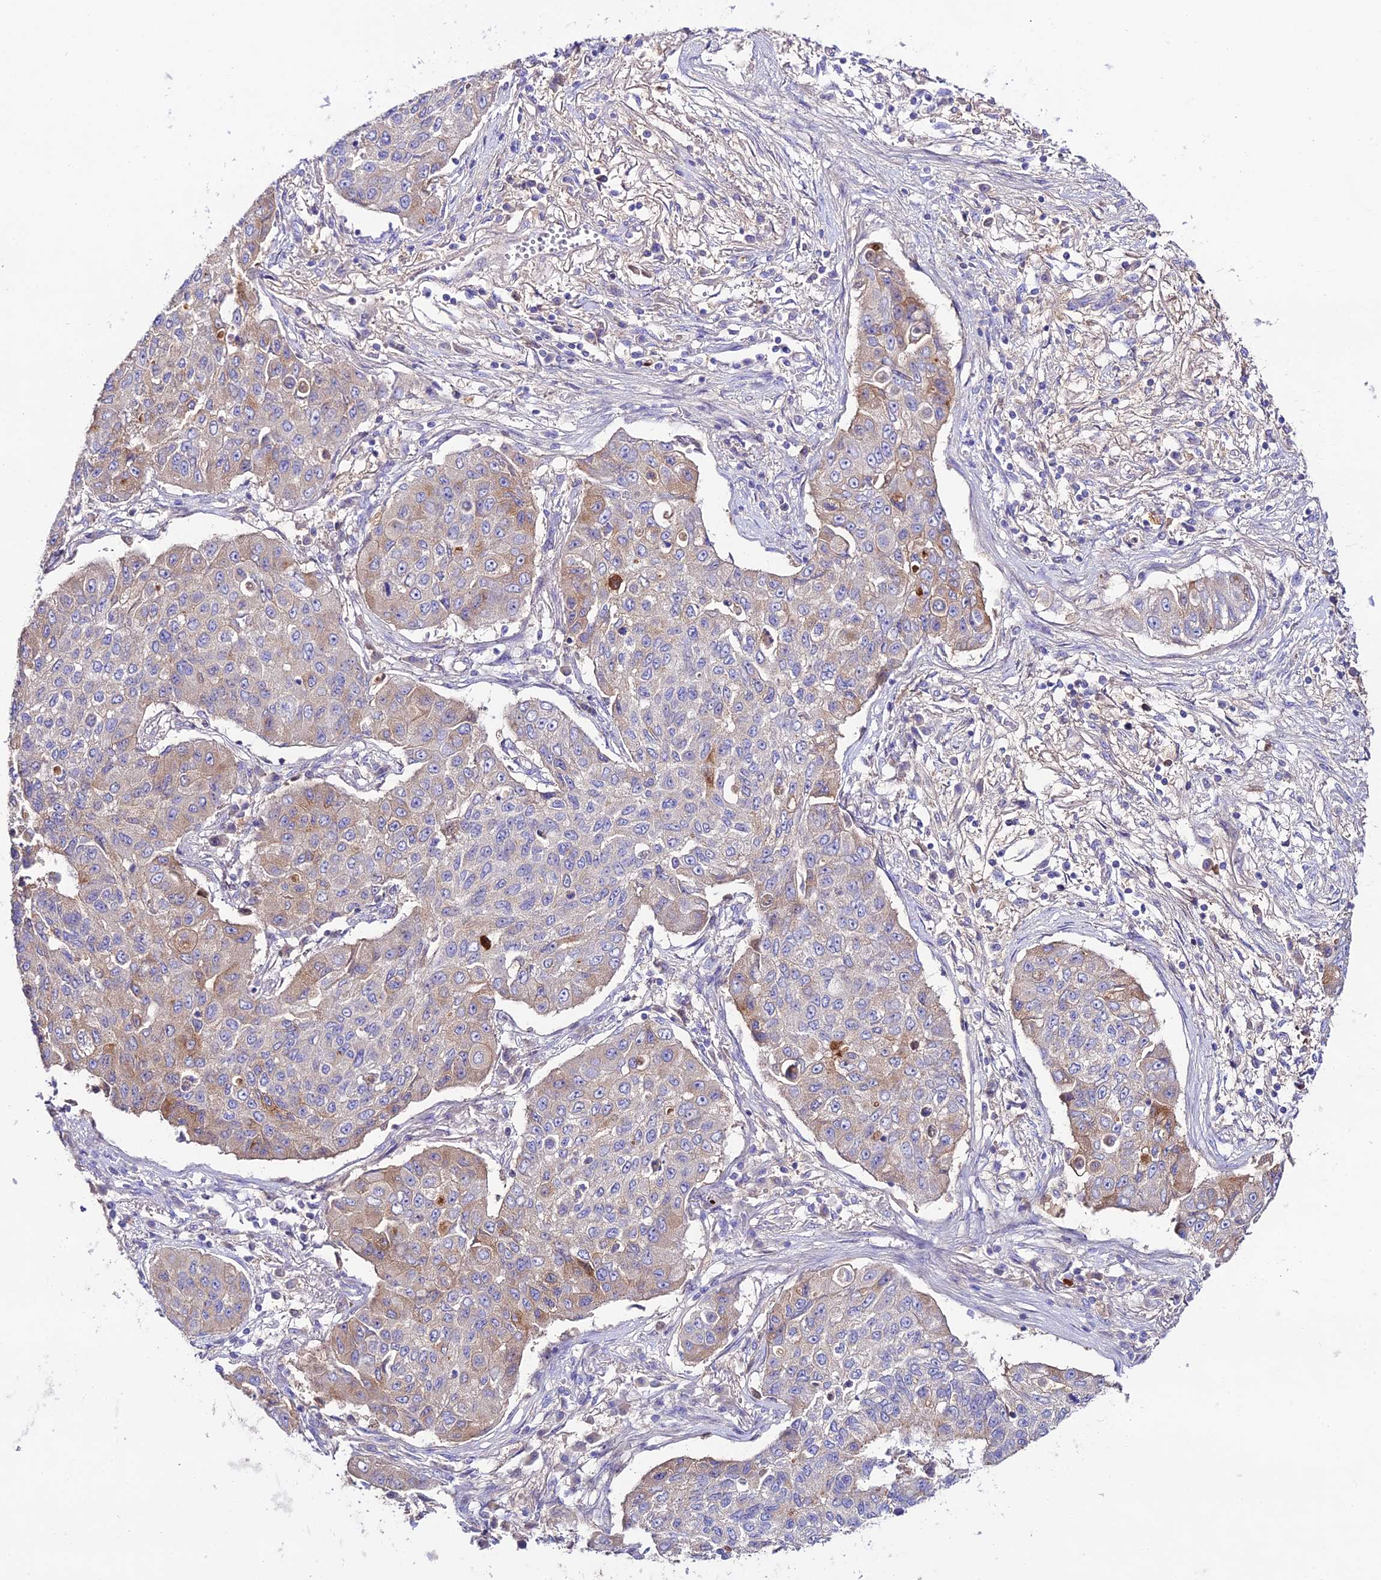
{"staining": {"intensity": "weak", "quantity": "<25%", "location": "cytoplasmic/membranous"}, "tissue": "lung cancer", "cell_type": "Tumor cells", "image_type": "cancer", "snomed": [{"axis": "morphology", "description": "Squamous cell carcinoma, NOS"}, {"axis": "topography", "description": "Lung"}], "caption": "Human lung cancer stained for a protein using immunohistochemistry exhibits no staining in tumor cells.", "gene": "NLRP9", "patient": {"sex": "male", "age": 74}}